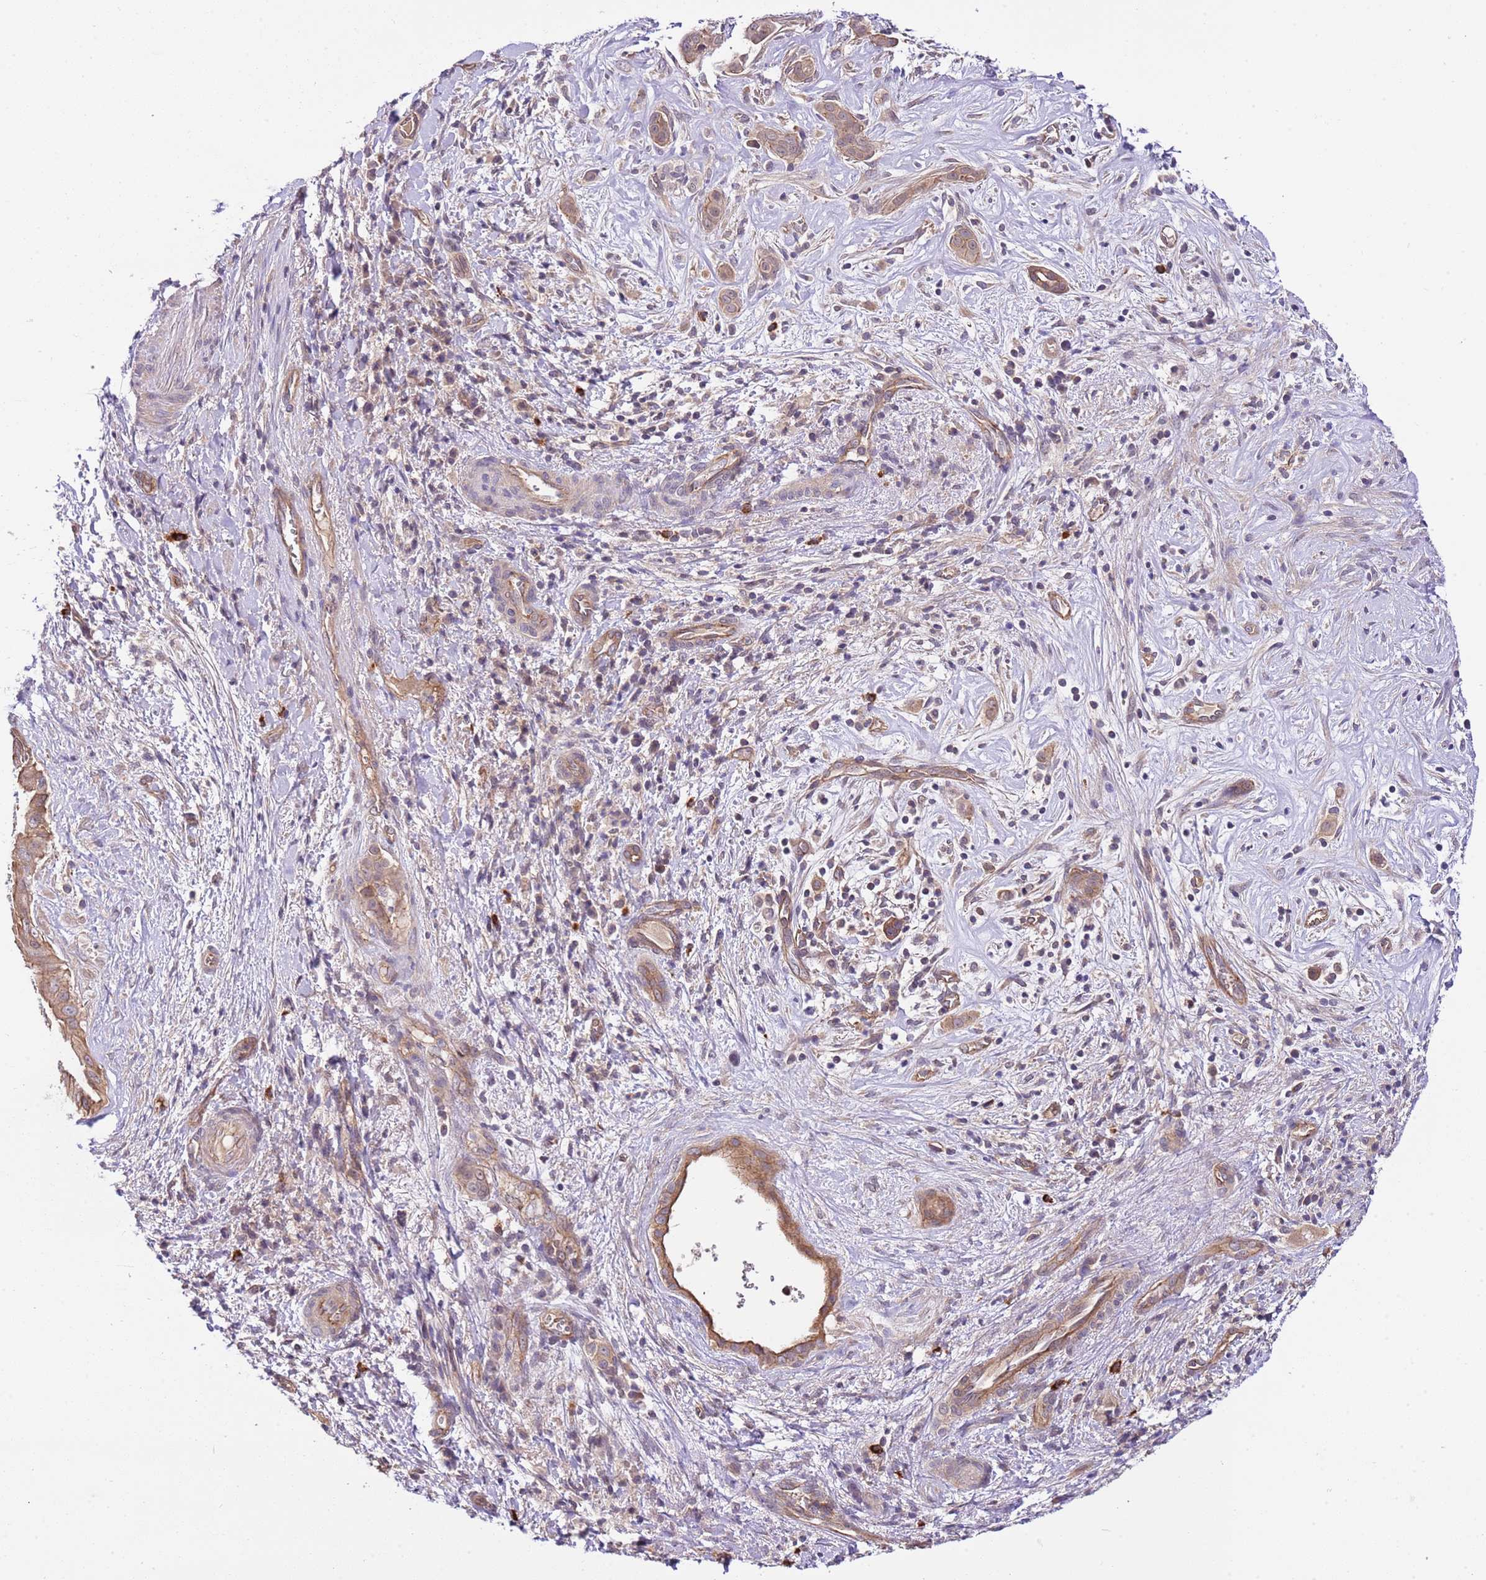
{"staining": {"intensity": "moderate", "quantity": ">75%", "location": "cytoplasmic/membranous"}, "tissue": "liver cancer", "cell_type": "Tumor cells", "image_type": "cancer", "snomed": [{"axis": "morphology", "description": "Cholangiocarcinoma"}, {"axis": "topography", "description": "Liver"}], "caption": "A photomicrograph of liver cholangiocarcinoma stained for a protein reveals moderate cytoplasmic/membranous brown staining in tumor cells. (DAB IHC, brown staining for protein, blue staining for nuclei).", "gene": "DONSON", "patient": {"sex": "male", "age": 67}}